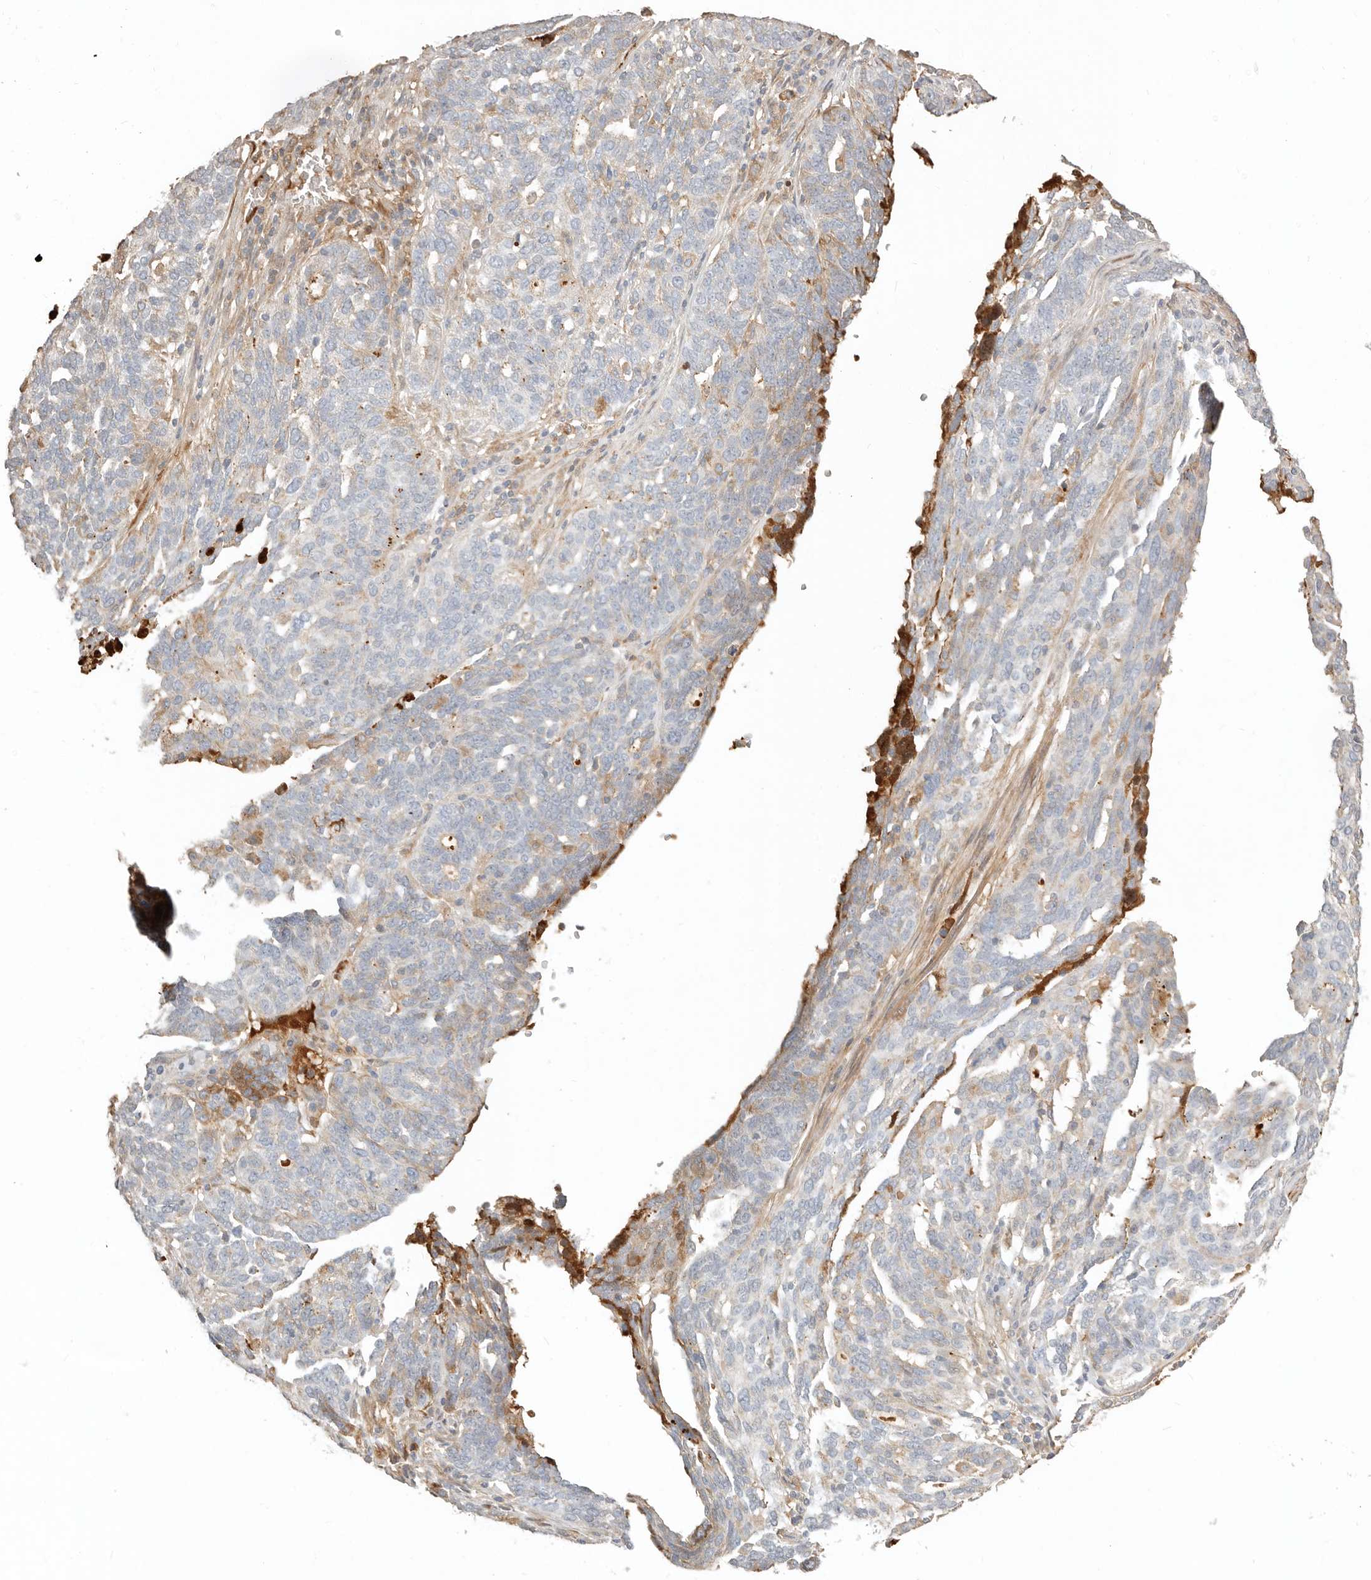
{"staining": {"intensity": "weak", "quantity": "<25%", "location": "cytoplasmic/membranous"}, "tissue": "ovarian cancer", "cell_type": "Tumor cells", "image_type": "cancer", "snomed": [{"axis": "morphology", "description": "Cystadenocarcinoma, serous, NOS"}, {"axis": "topography", "description": "Ovary"}], "caption": "Protein analysis of ovarian serous cystadenocarcinoma exhibits no significant staining in tumor cells. (DAB IHC with hematoxylin counter stain).", "gene": "MTFR2", "patient": {"sex": "female", "age": 59}}